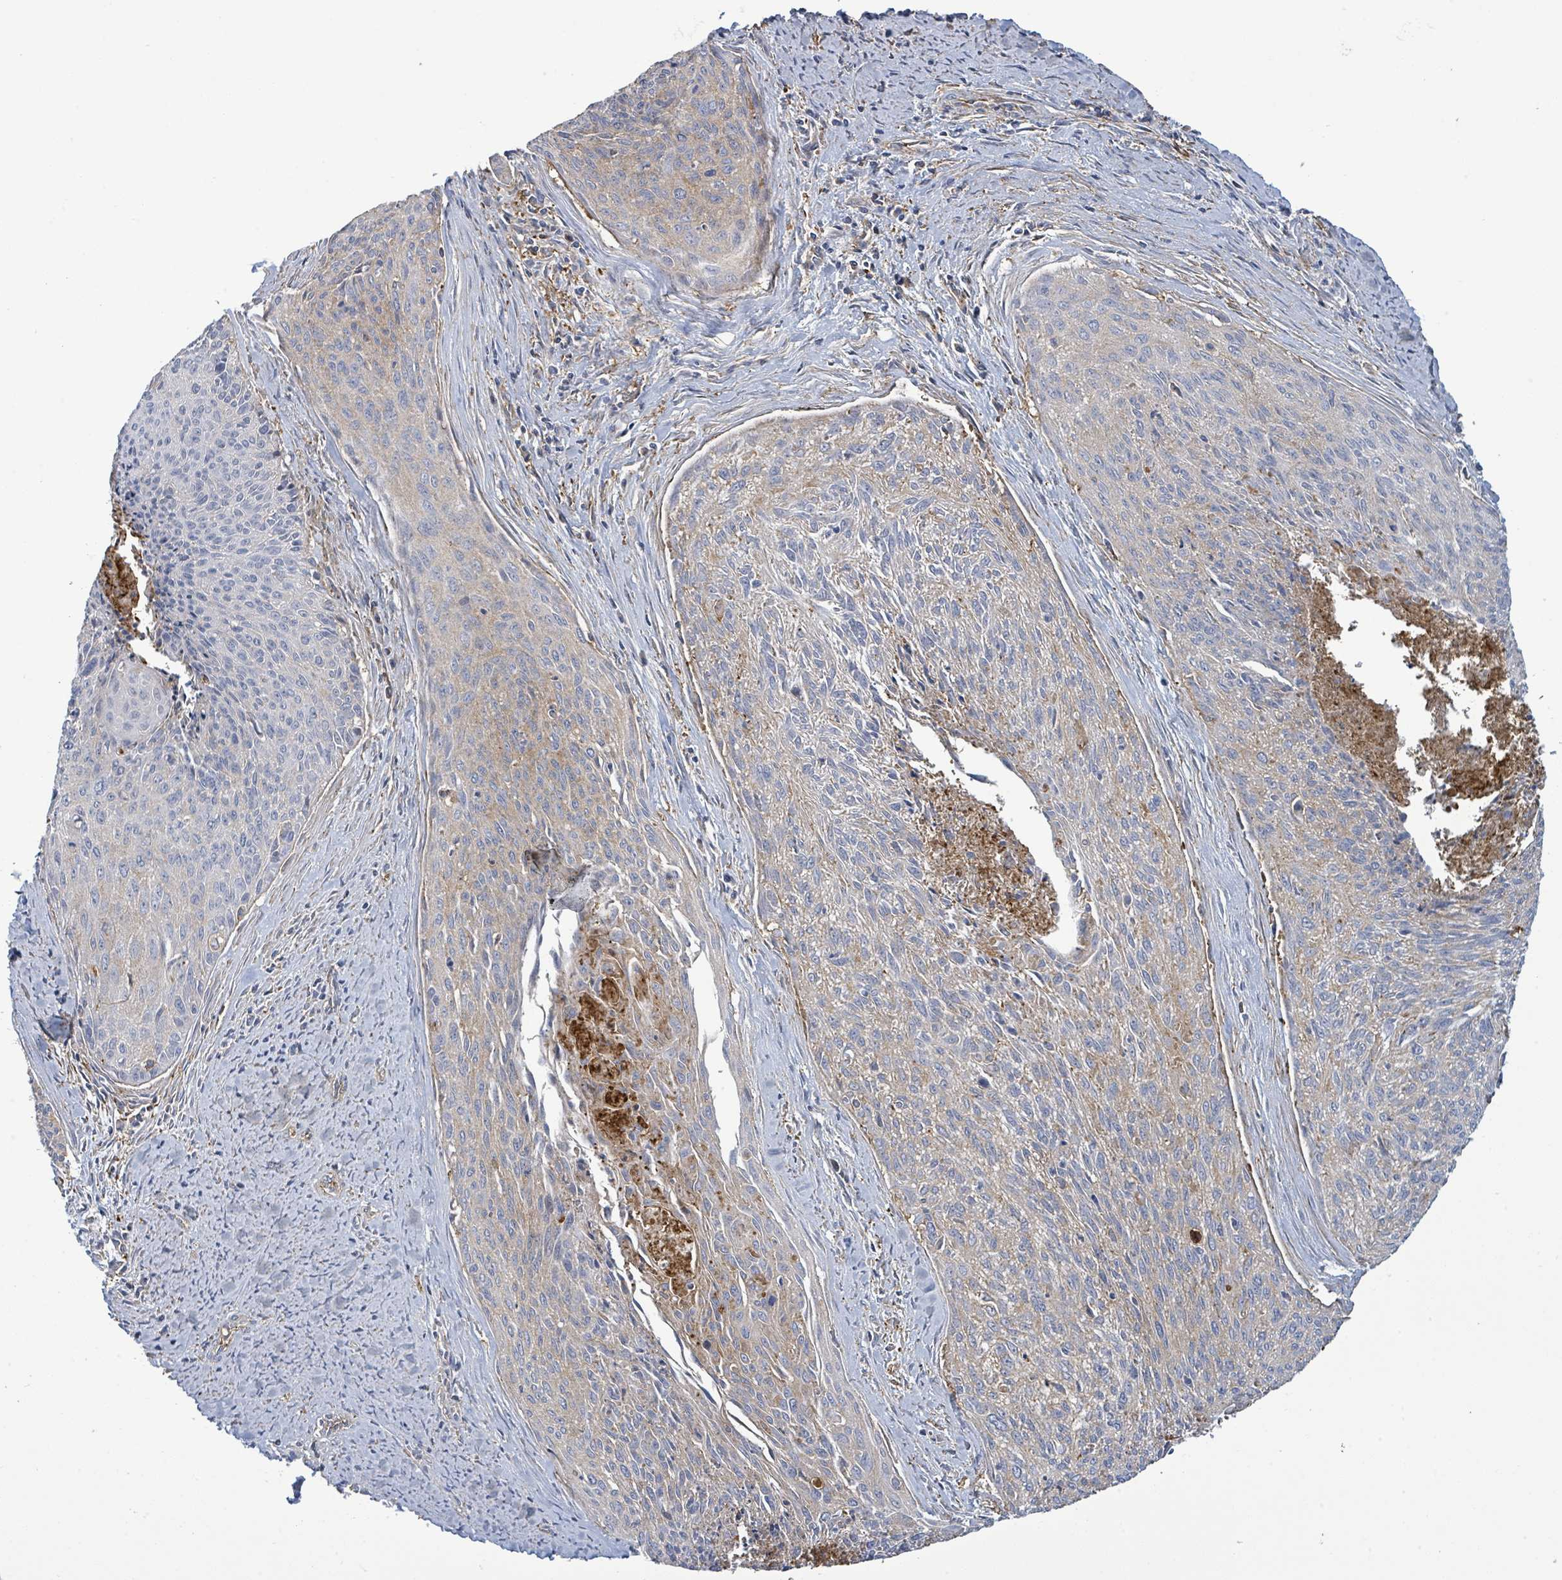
{"staining": {"intensity": "weak", "quantity": "25%-75%", "location": "cytoplasmic/membranous"}, "tissue": "cervical cancer", "cell_type": "Tumor cells", "image_type": "cancer", "snomed": [{"axis": "morphology", "description": "Squamous cell carcinoma, NOS"}, {"axis": "topography", "description": "Cervix"}], "caption": "This micrograph exhibits IHC staining of cervical squamous cell carcinoma, with low weak cytoplasmic/membranous expression in about 25%-75% of tumor cells.", "gene": "EGFL7", "patient": {"sex": "female", "age": 55}}